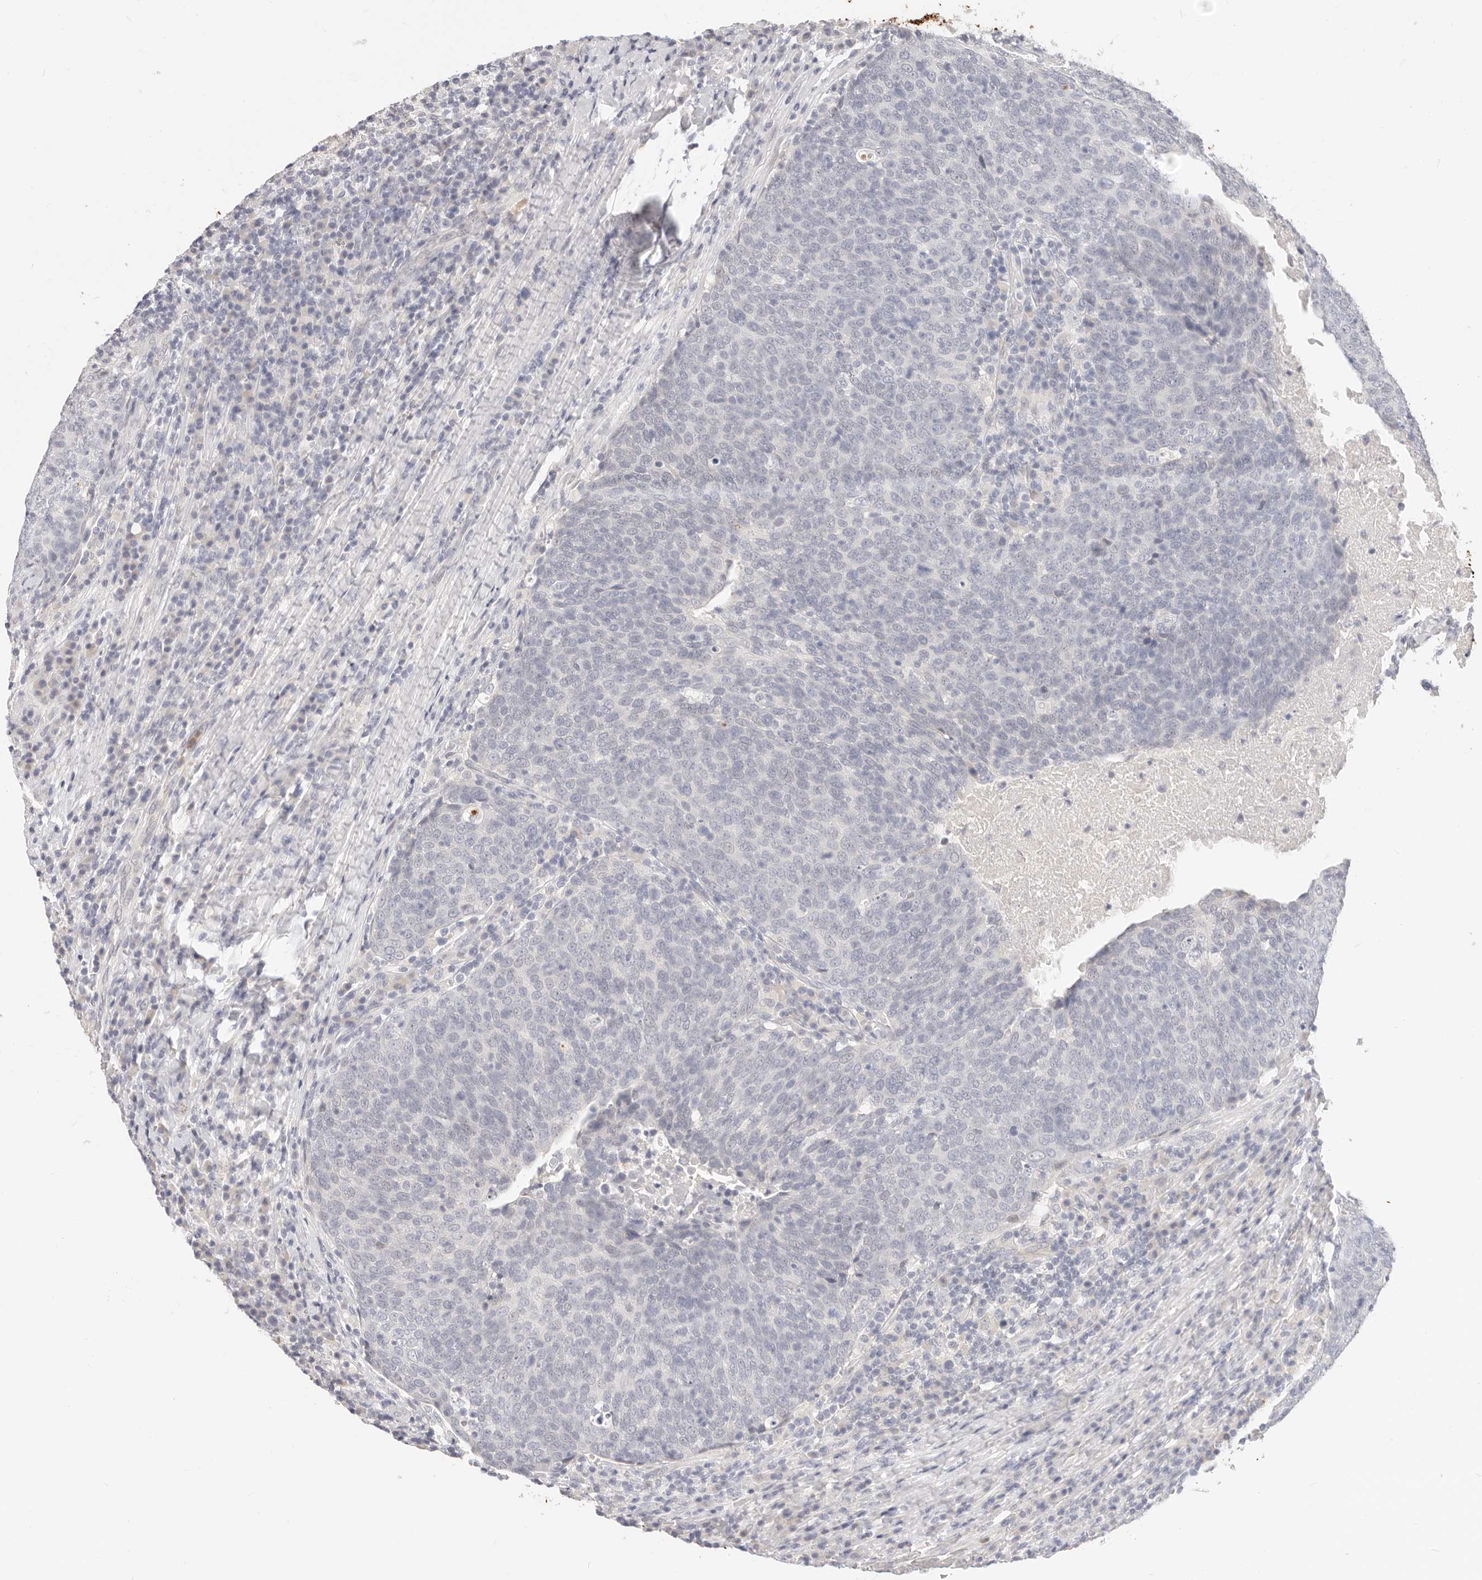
{"staining": {"intensity": "negative", "quantity": "none", "location": "none"}, "tissue": "head and neck cancer", "cell_type": "Tumor cells", "image_type": "cancer", "snomed": [{"axis": "morphology", "description": "Squamous cell carcinoma, NOS"}, {"axis": "morphology", "description": "Squamous cell carcinoma, metastatic, NOS"}, {"axis": "topography", "description": "Lymph node"}, {"axis": "topography", "description": "Head-Neck"}], "caption": "Tumor cells are negative for protein expression in human head and neck cancer (squamous cell carcinoma).", "gene": "ASCL1", "patient": {"sex": "male", "age": 62}}